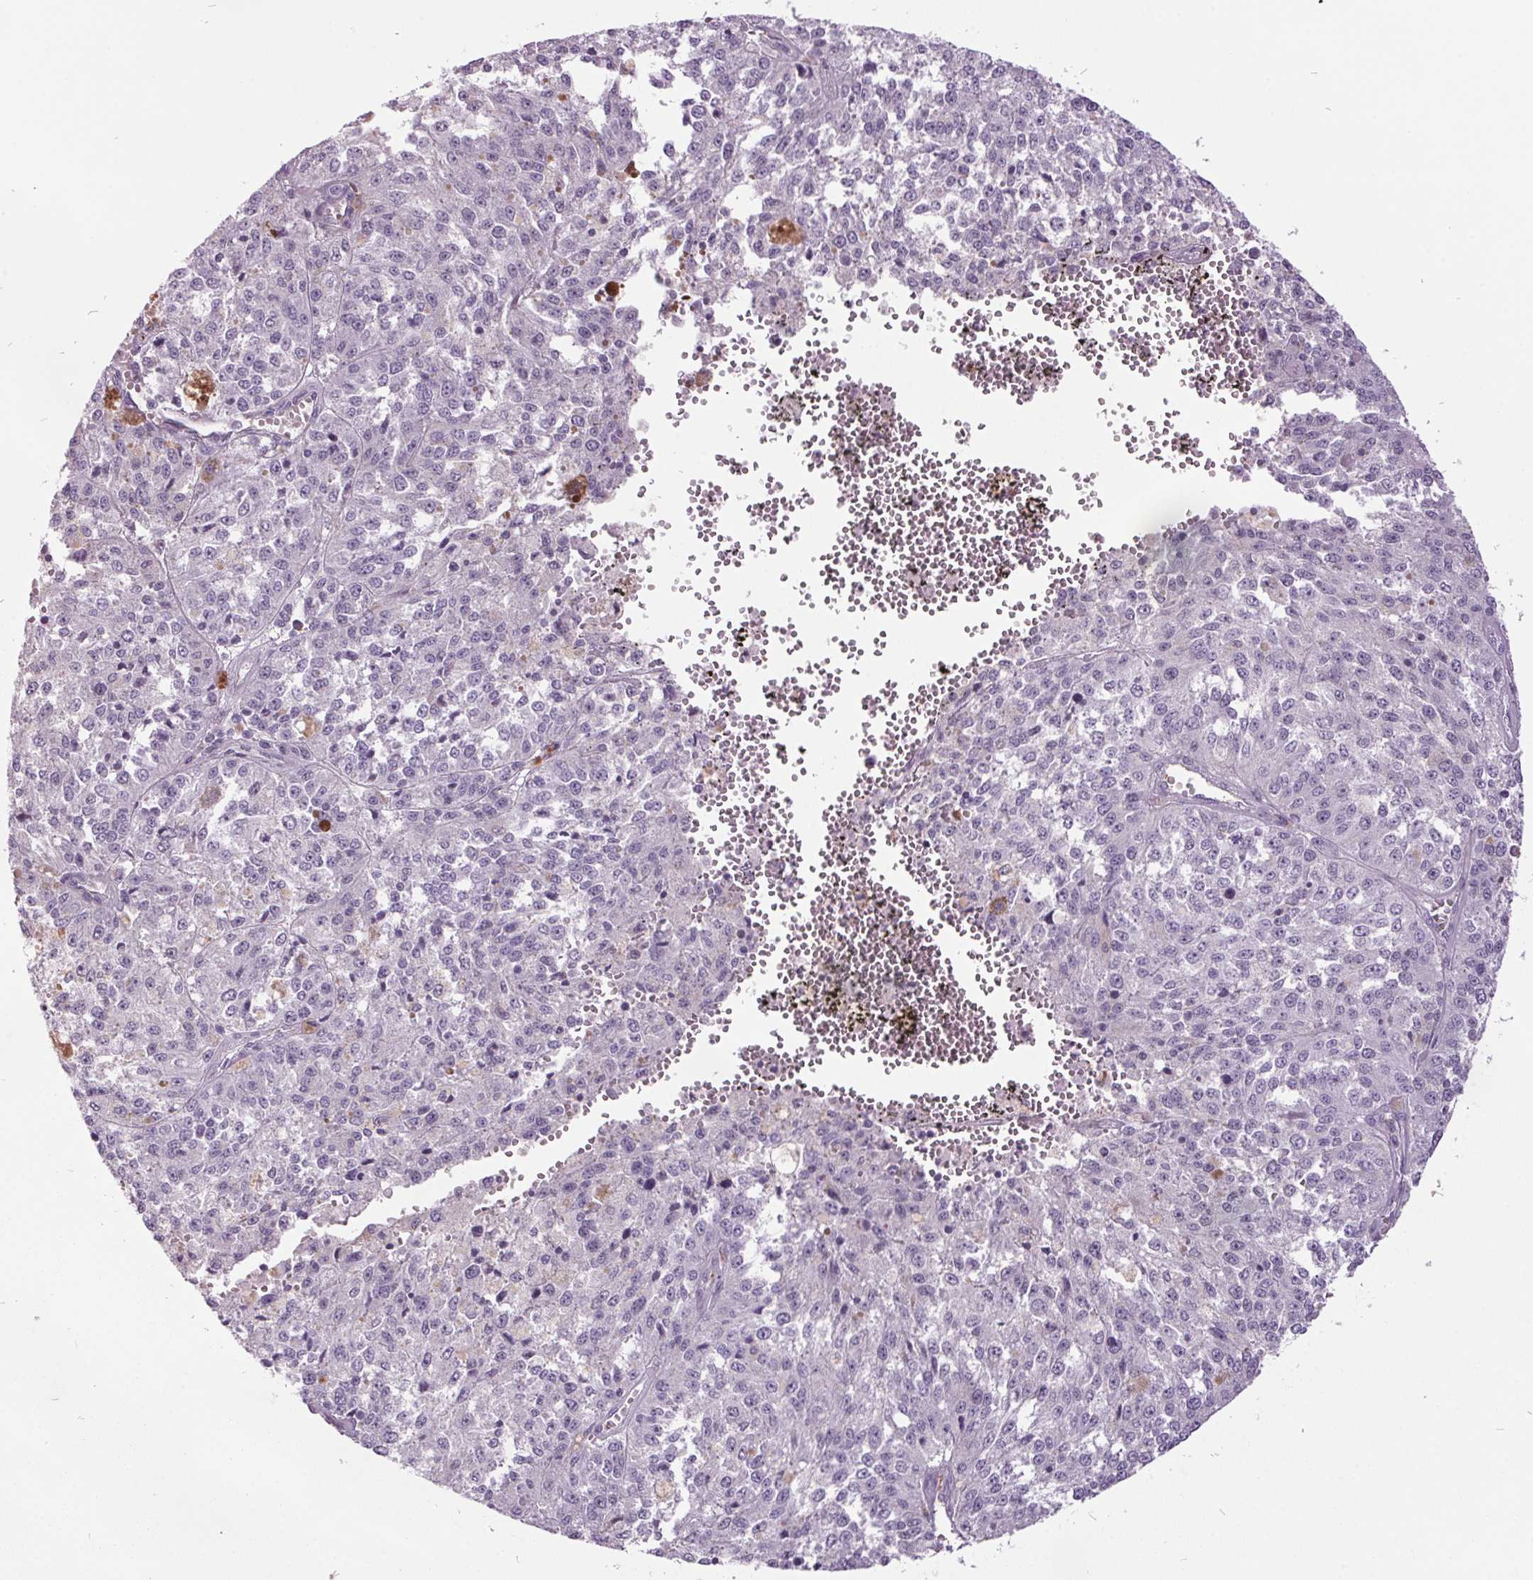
{"staining": {"intensity": "negative", "quantity": "none", "location": "none"}, "tissue": "melanoma", "cell_type": "Tumor cells", "image_type": "cancer", "snomed": [{"axis": "morphology", "description": "Malignant melanoma, Metastatic site"}, {"axis": "topography", "description": "Lymph node"}], "caption": "This is an immunohistochemistry histopathology image of melanoma. There is no expression in tumor cells.", "gene": "C2orf16", "patient": {"sex": "female", "age": 64}}